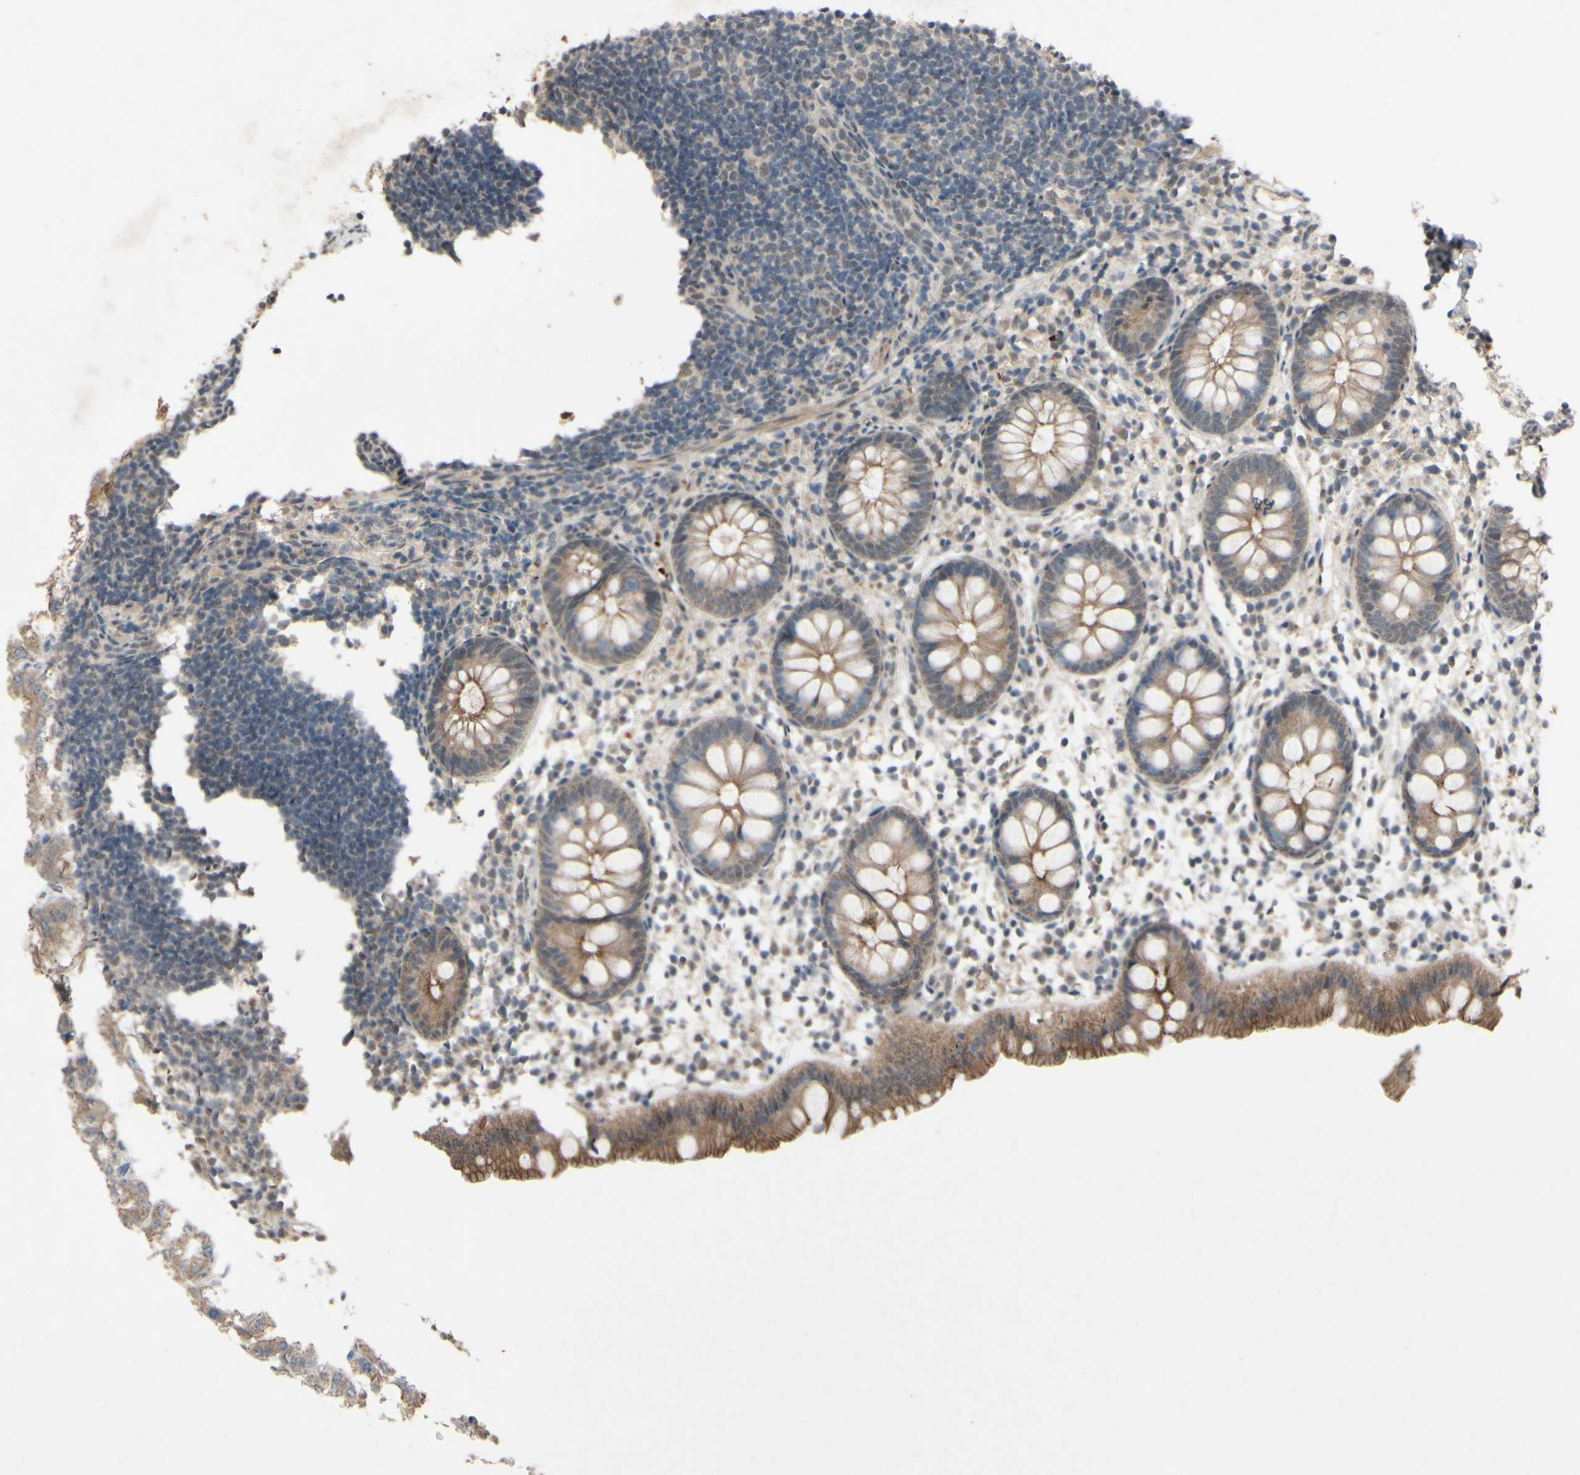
{"staining": {"intensity": "moderate", "quantity": ">75%", "location": "cytoplasmic/membranous"}, "tissue": "appendix", "cell_type": "Glandular cells", "image_type": "normal", "snomed": [{"axis": "morphology", "description": "Normal tissue, NOS"}, {"axis": "topography", "description": "Appendix"}], "caption": "Protein analysis of unremarkable appendix exhibits moderate cytoplasmic/membranous staining in approximately >75% of glandular cells.", "gene": "CDCP1", "patient": {"sex": "female", "age": 20}}